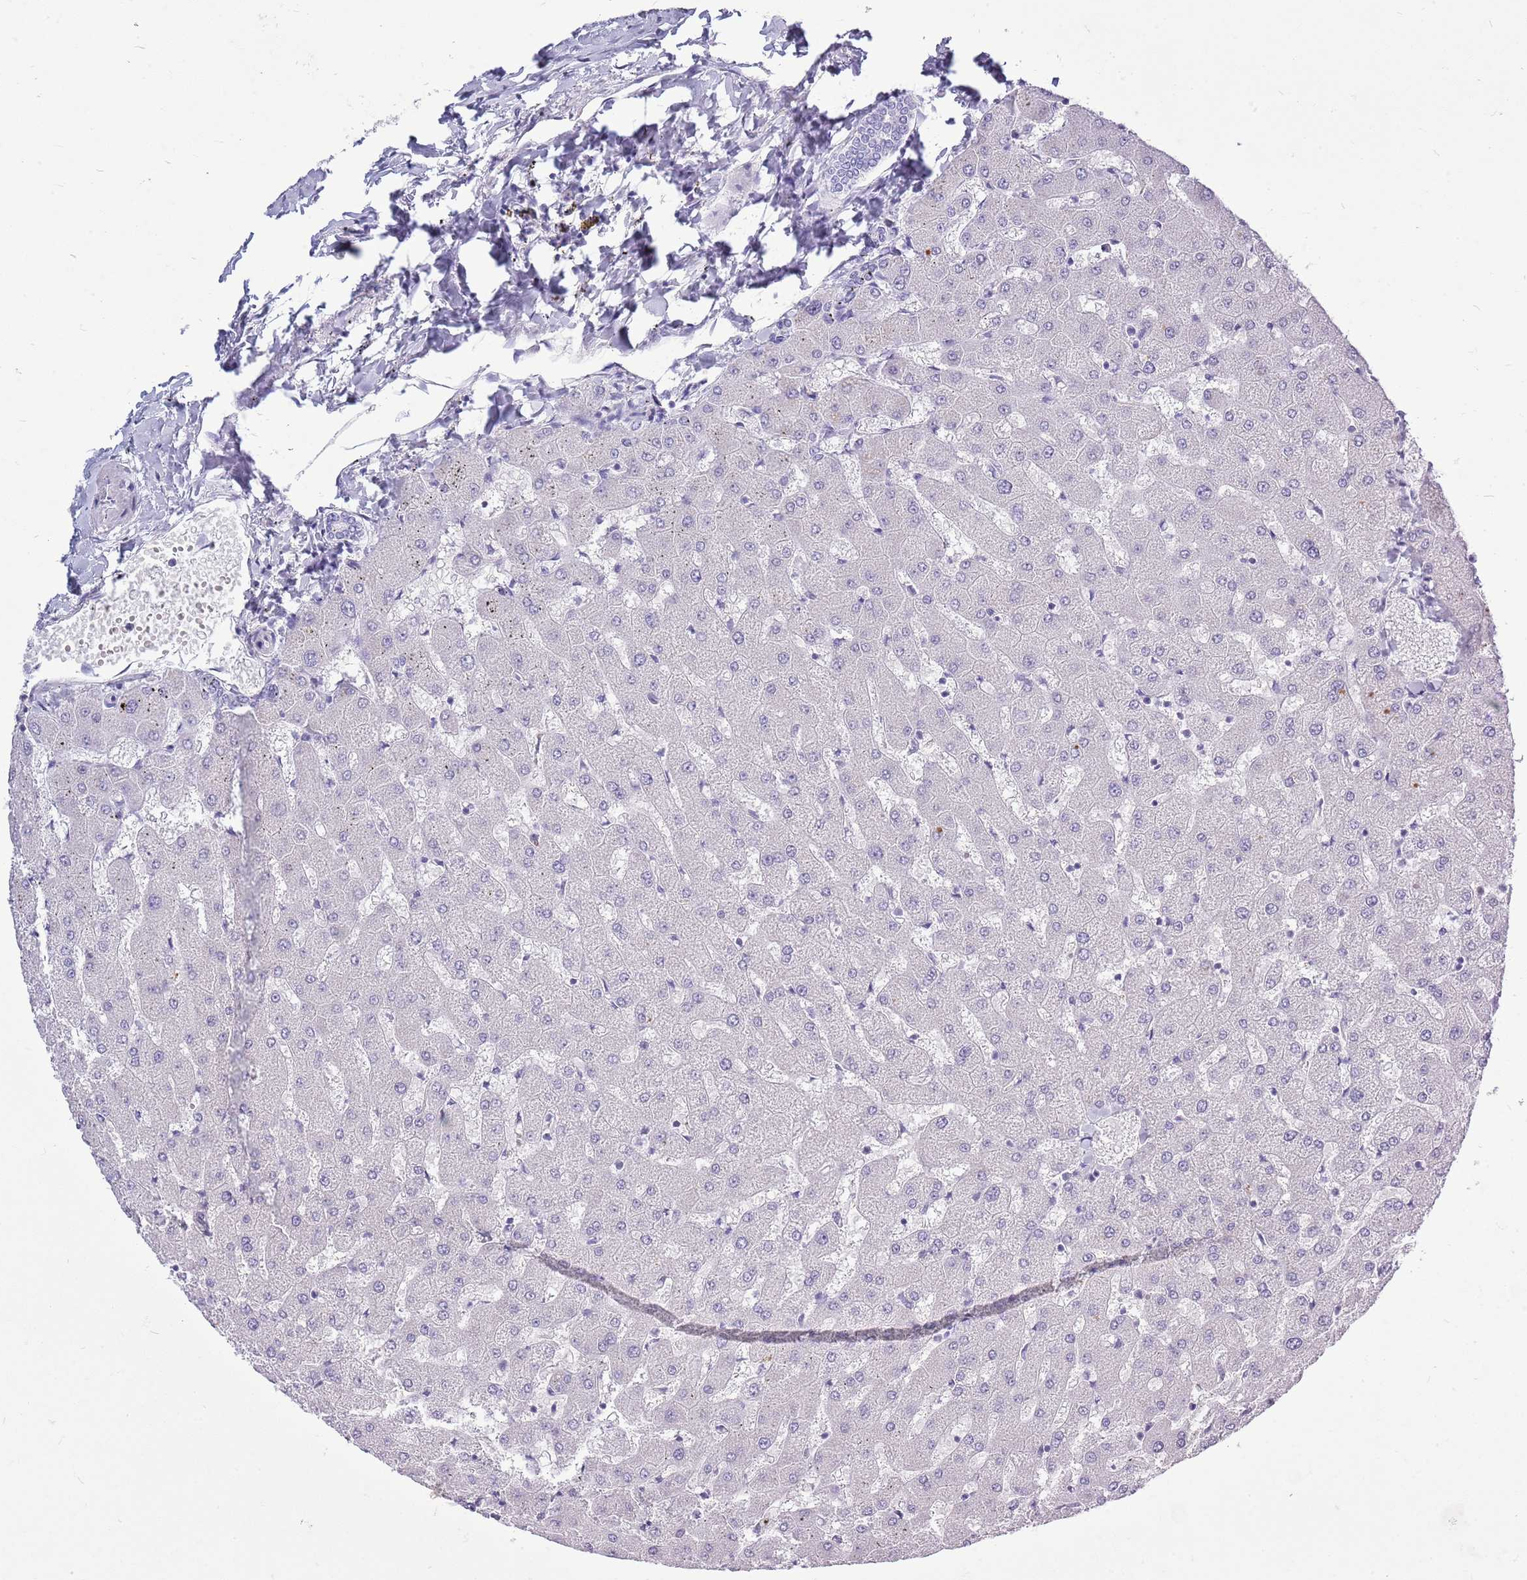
{"staining": {"intensity": "negative", "quantity": "none", "location": "none"}, "tissue": "liver", "cell_type": "Cholangiocytes", "image_type": "normal", "snomed": [{"axis": "morphology", "description": "Normal tissue, NOS"}, {"axis": "topography", "description": "Liver"}], "caption": "High power microscopy micrograph of an immunohistochemistry histopathology image of normal liver, revealing no significant expression in cholangiocytes.", "gene": "ZNF425", "patient": {"sex": "female", "age": 63}}